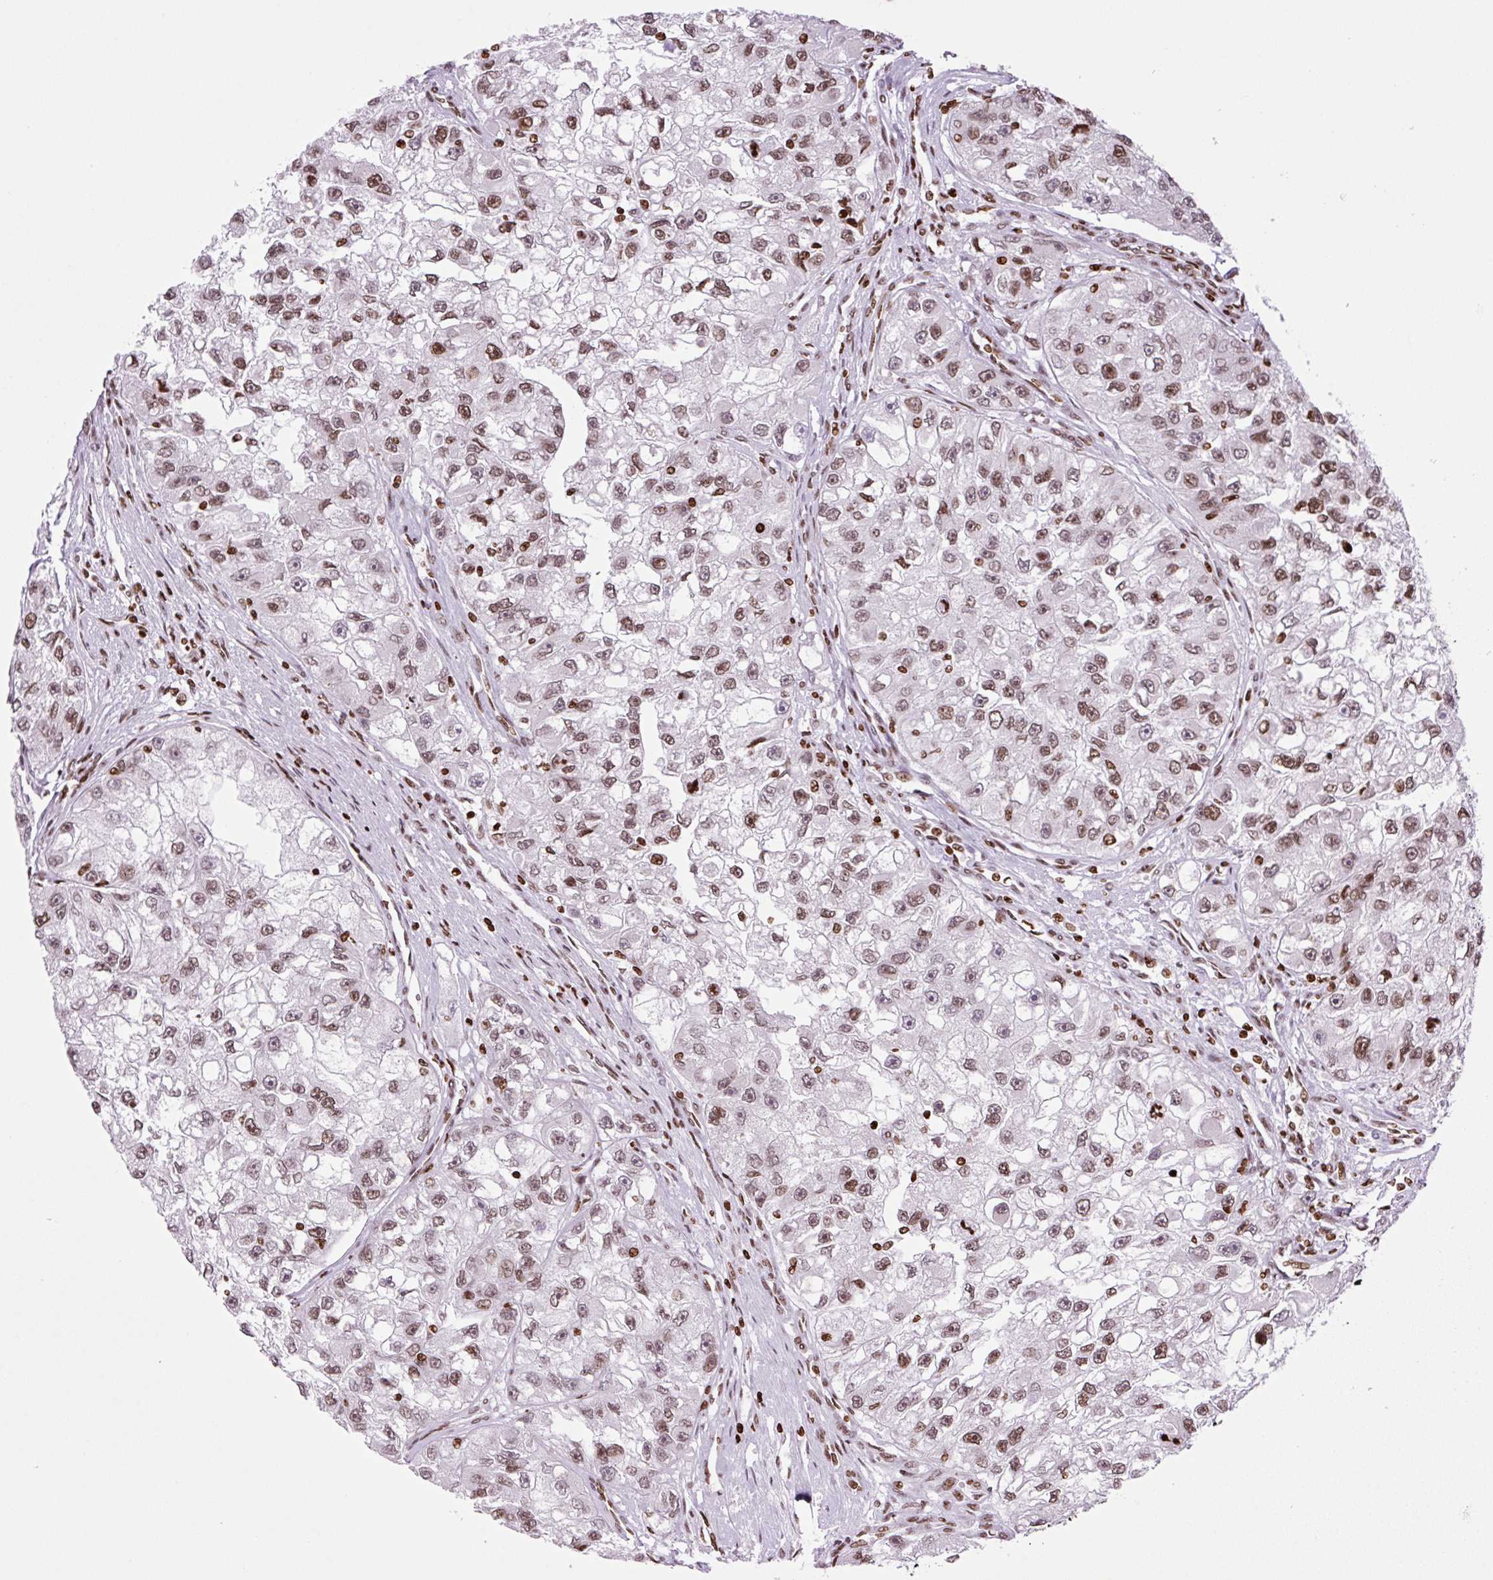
{"staining": {"intensity": "moderate", "quantity": ">75%", "location": "nuclear"}, "tissue": "renal cancer", "cell_type": "Tumor cells", "image_type": "cancer", "snomed": [{"axis": "morphology", "description": "Adenocarcinoma, NOS"}, {"axis": "topography", "description": "Kidney"}], "caption": "Immunohistochemical staining of human adenocarcinoma (renal) shows medium levels of moderate nuclear expression in approximately >75% of tumor cells.", "gene": "H1-3", "patient": {"sex": "male", "age": 63}}